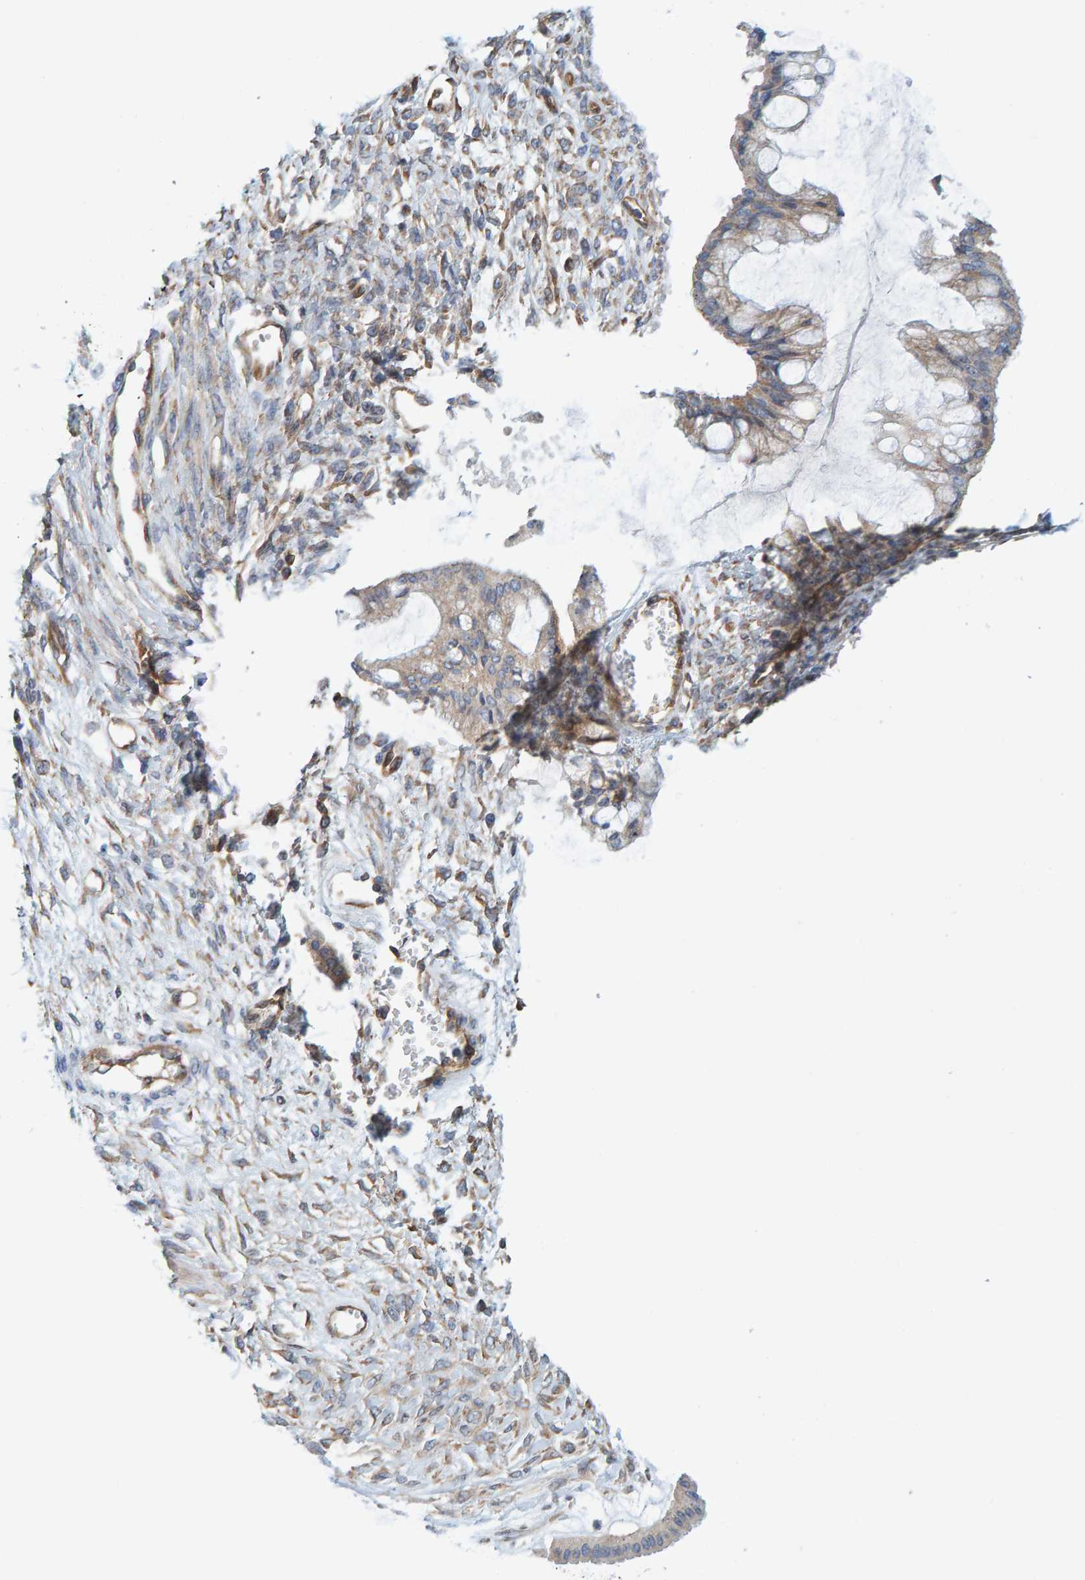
{"staining": {"intensity": "weak", "quantity": "<25%", "location": "cytoplasmic/membranous"}, "tissue": "ovarian cancer", "cell_type": "Tumor cells", "image_type": "cancer", "snomed": [{"axis": "morphology", "description": "Cystadenocarcinoma, mucinous, NOS"}, {"axis": "topography", "description": "Ovary"}], "caption": "High power microscopy image of an immunohistochemistry micrograph of mucinous cystadenocarcinoma (ovarian), revealing no significant expression in tumor cells.", "gene": "PRKD2", "patient": {"sex": "female", "age": 73}}